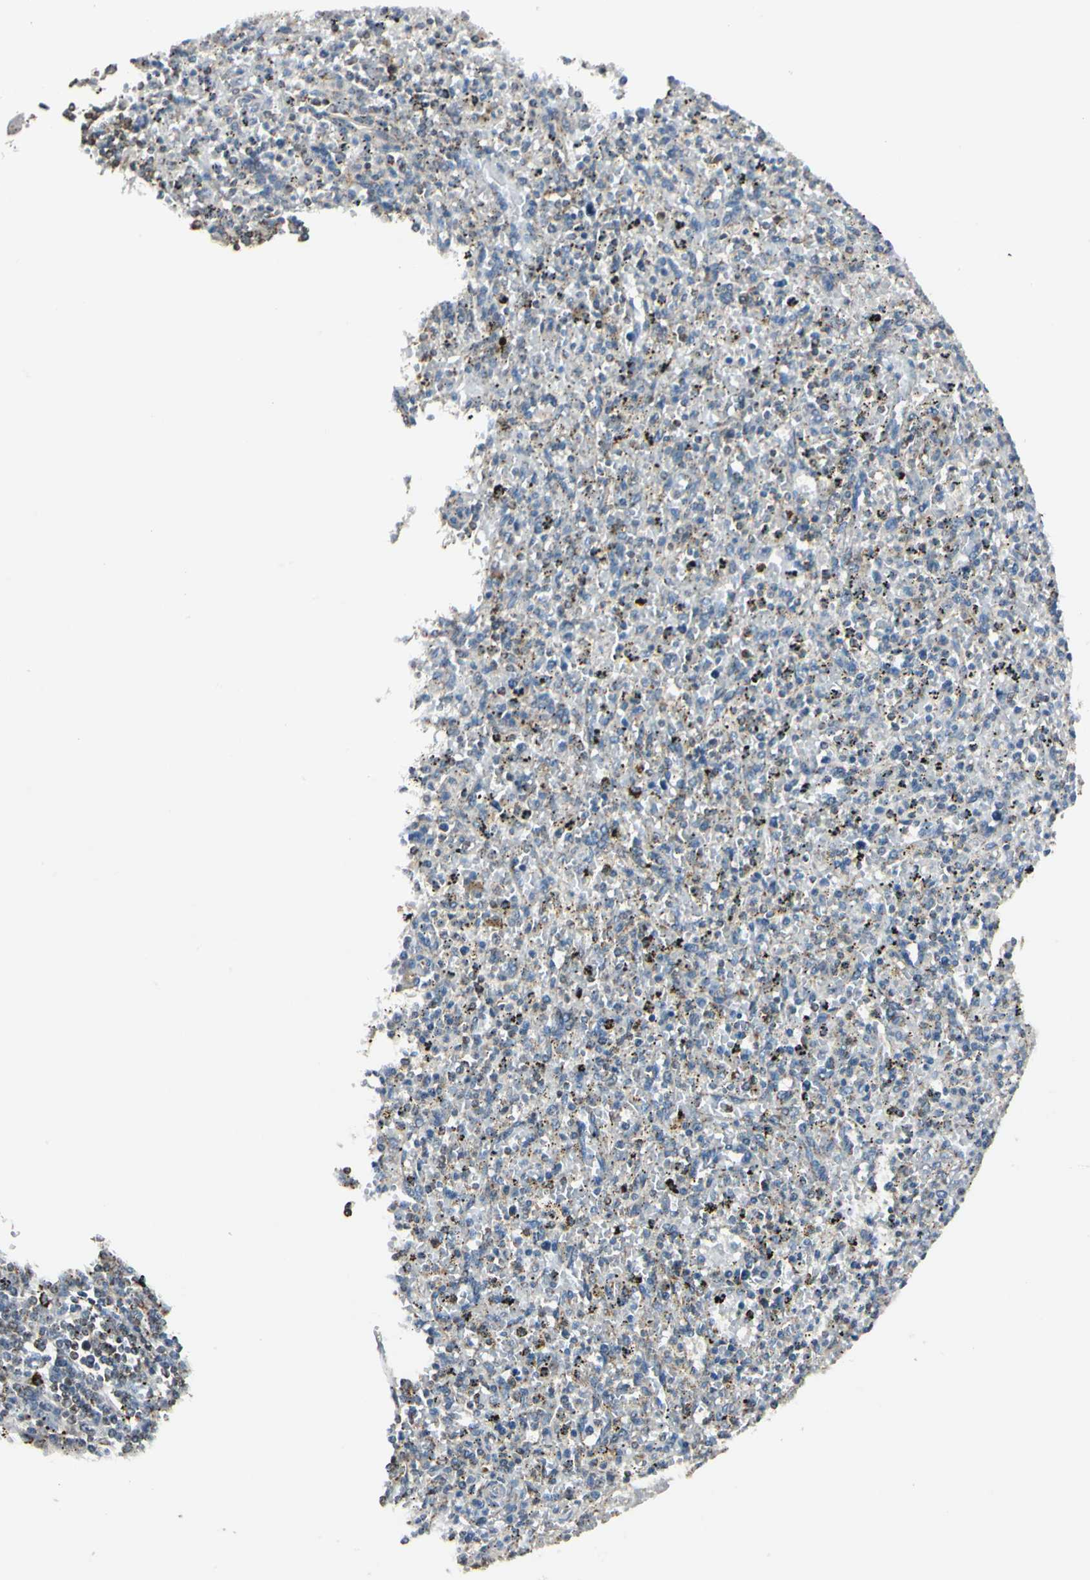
{"staining": {"intensity": "moderate", "quantity": "25%-75%", "location": "cytoplasmic/membranous"}, "tissue": "spleen", "cell_type": "Cells in red pulp", "image_type": "normal", "snomed": [{"axis": "morphology", "description": "Normal tissue, NOS"}, {"axis": "topography", "description": "Spleen"}], "caption": "Unremarkable spleen demonstrates moderate cytoplasmic/membranous expression in about 25%-75% of cells in red pulp (Brightfield microscopy of DAB IHC at high magnification)..", "gene": "ANKS6", "patient": {"sex": "male", "age": 72}}